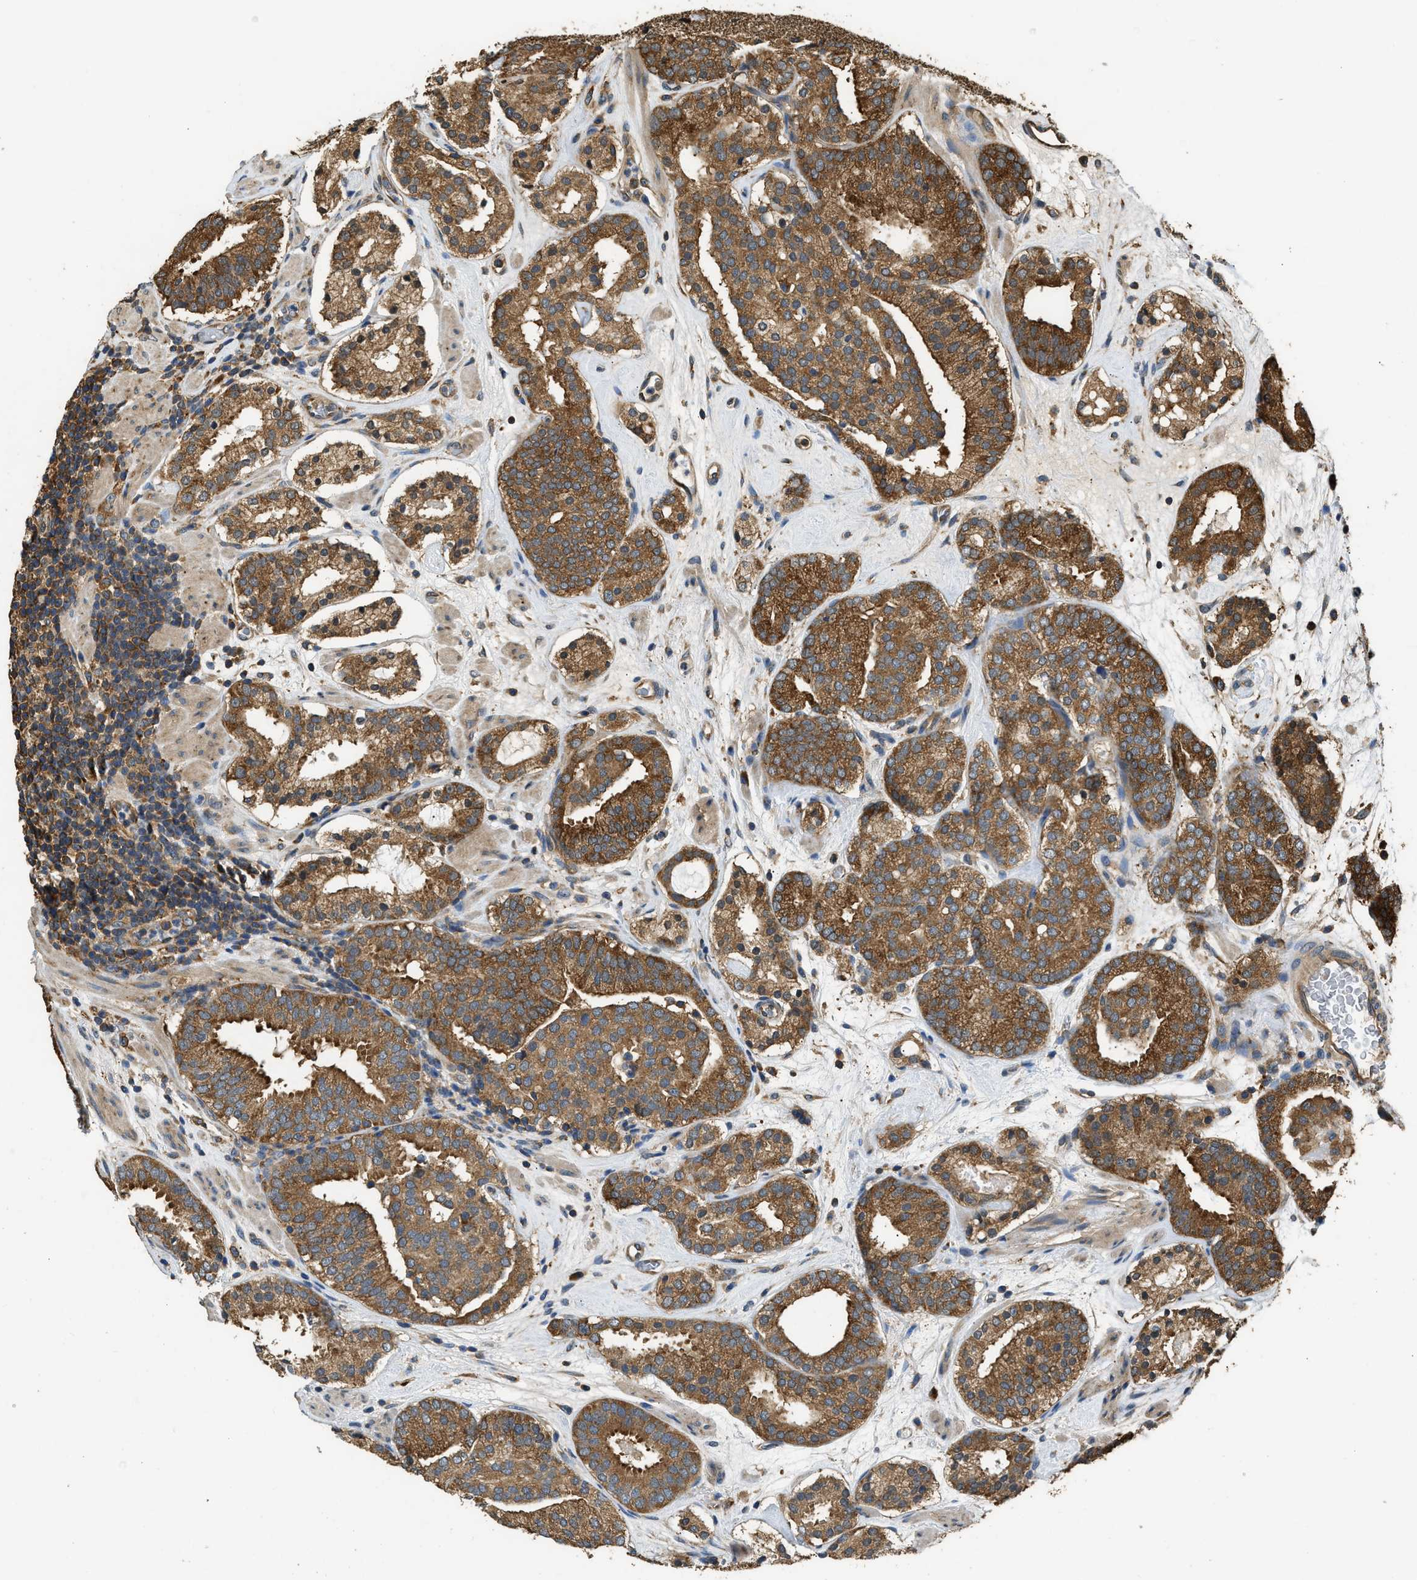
{"staining": {"intensity": "moderate", "quantity": ">75%", "location": "cytoplasmic/membranous"}, "tissue": "prostate cancer", "cell_type": "Tumor cells", "image_type": "cancer", "snomed": [{"axis": "morphology", "description": "Adenocarcinoma, Low grade"}, {"axis": "topography", "description": "Prostate"}], "caption": "A micrograph of human prostate low-grade adenocarcinoma stained for a protein reveals moderate cytoplasmic/membranous brown staining in tumor cells. (Brightfield microscopy of DAB IHC at high magnification).", "gene": "SLC36A4", "patient": {"sex": "male", "age": 69}}